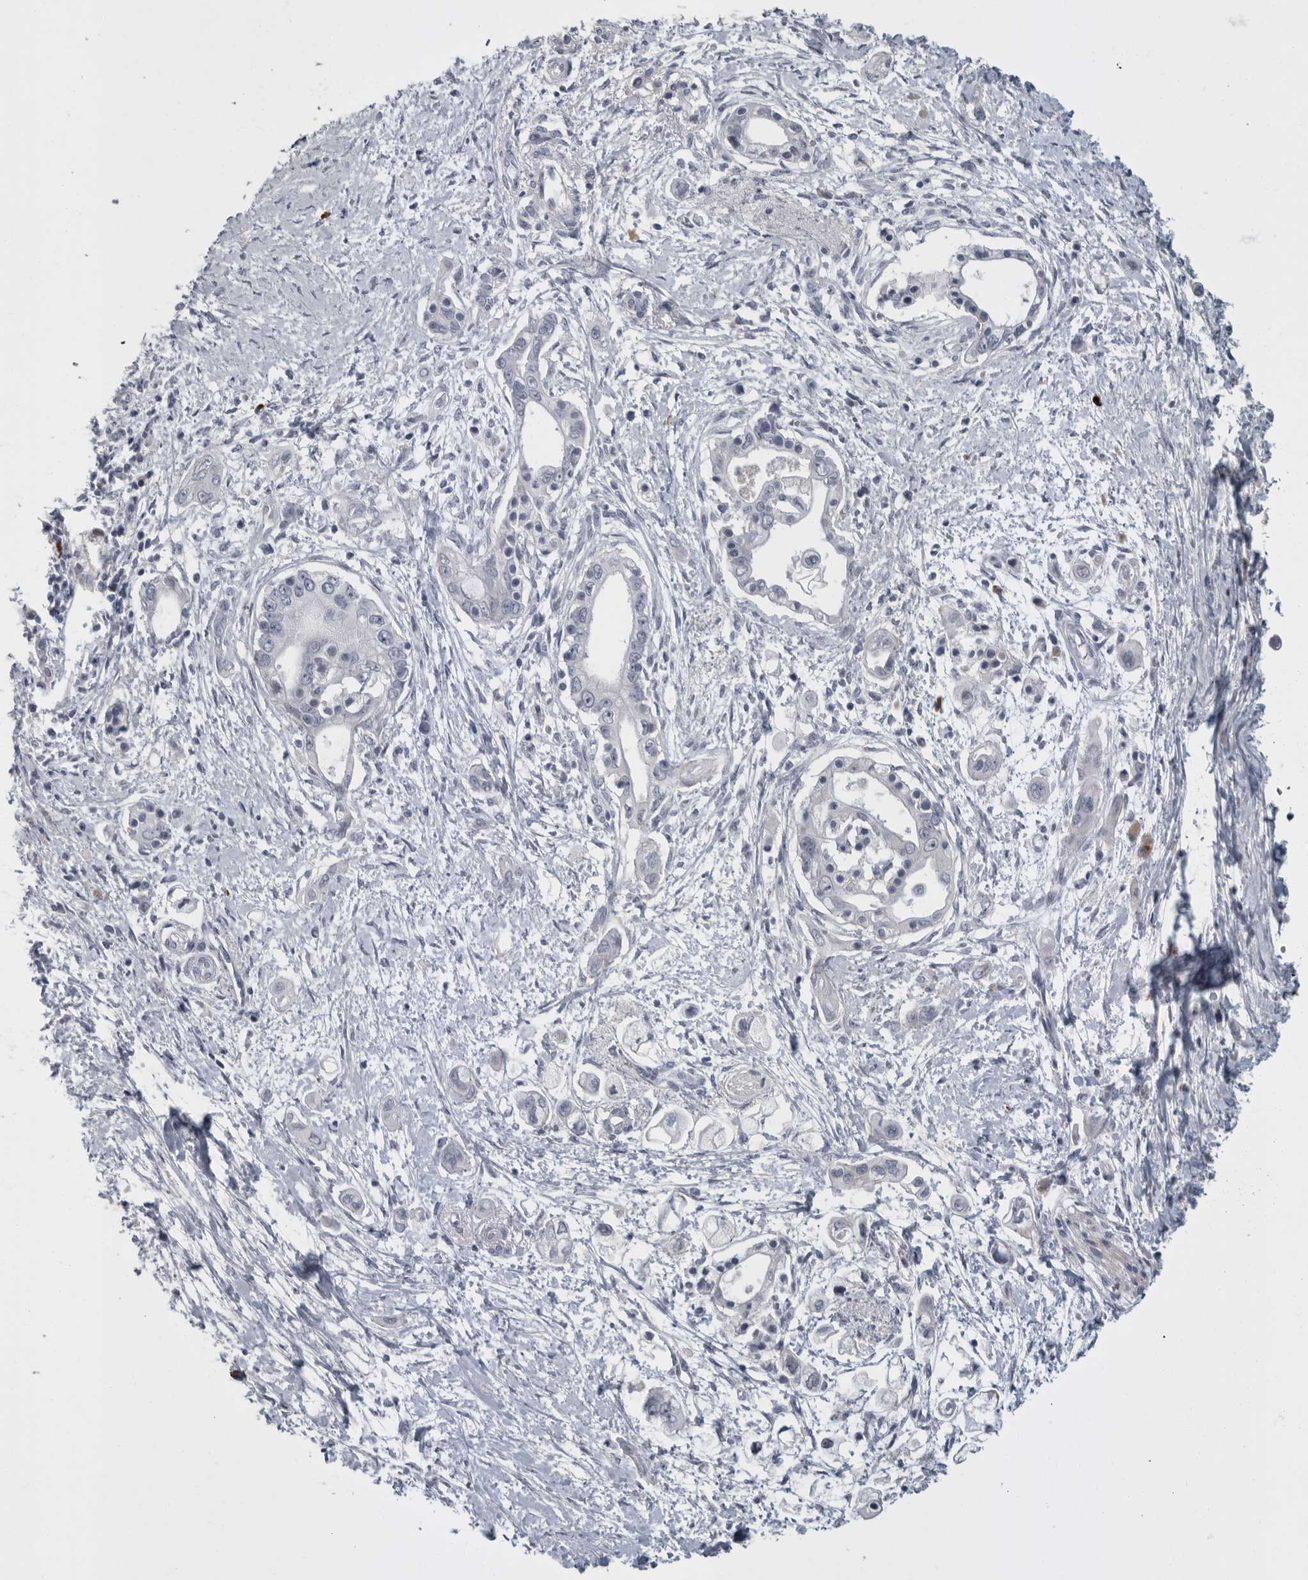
{"staining": {"intensity": "negative", "quantity": "none", "location": "none"}, "tissue": "pancreatic cancer", "cell_type": "Tumor cells", "image_type": "cancer", "snomed": [{"axis": "morphology", "description": "Adenocarcinoma, NOS"}, {"axis": "topography", "description": "Pancreas"}], "caption": "High magnification brightfield microscopy of pancreatic cancer (adenocarcinoma) stained with DAB (3,3'-diaminobenzidine) (brown) and counterstained with hematoxylin (blue): tumor cells show no significant positivity.", "gene": "SLC25A39", "patient": {"sex": "male", "age": 59}}